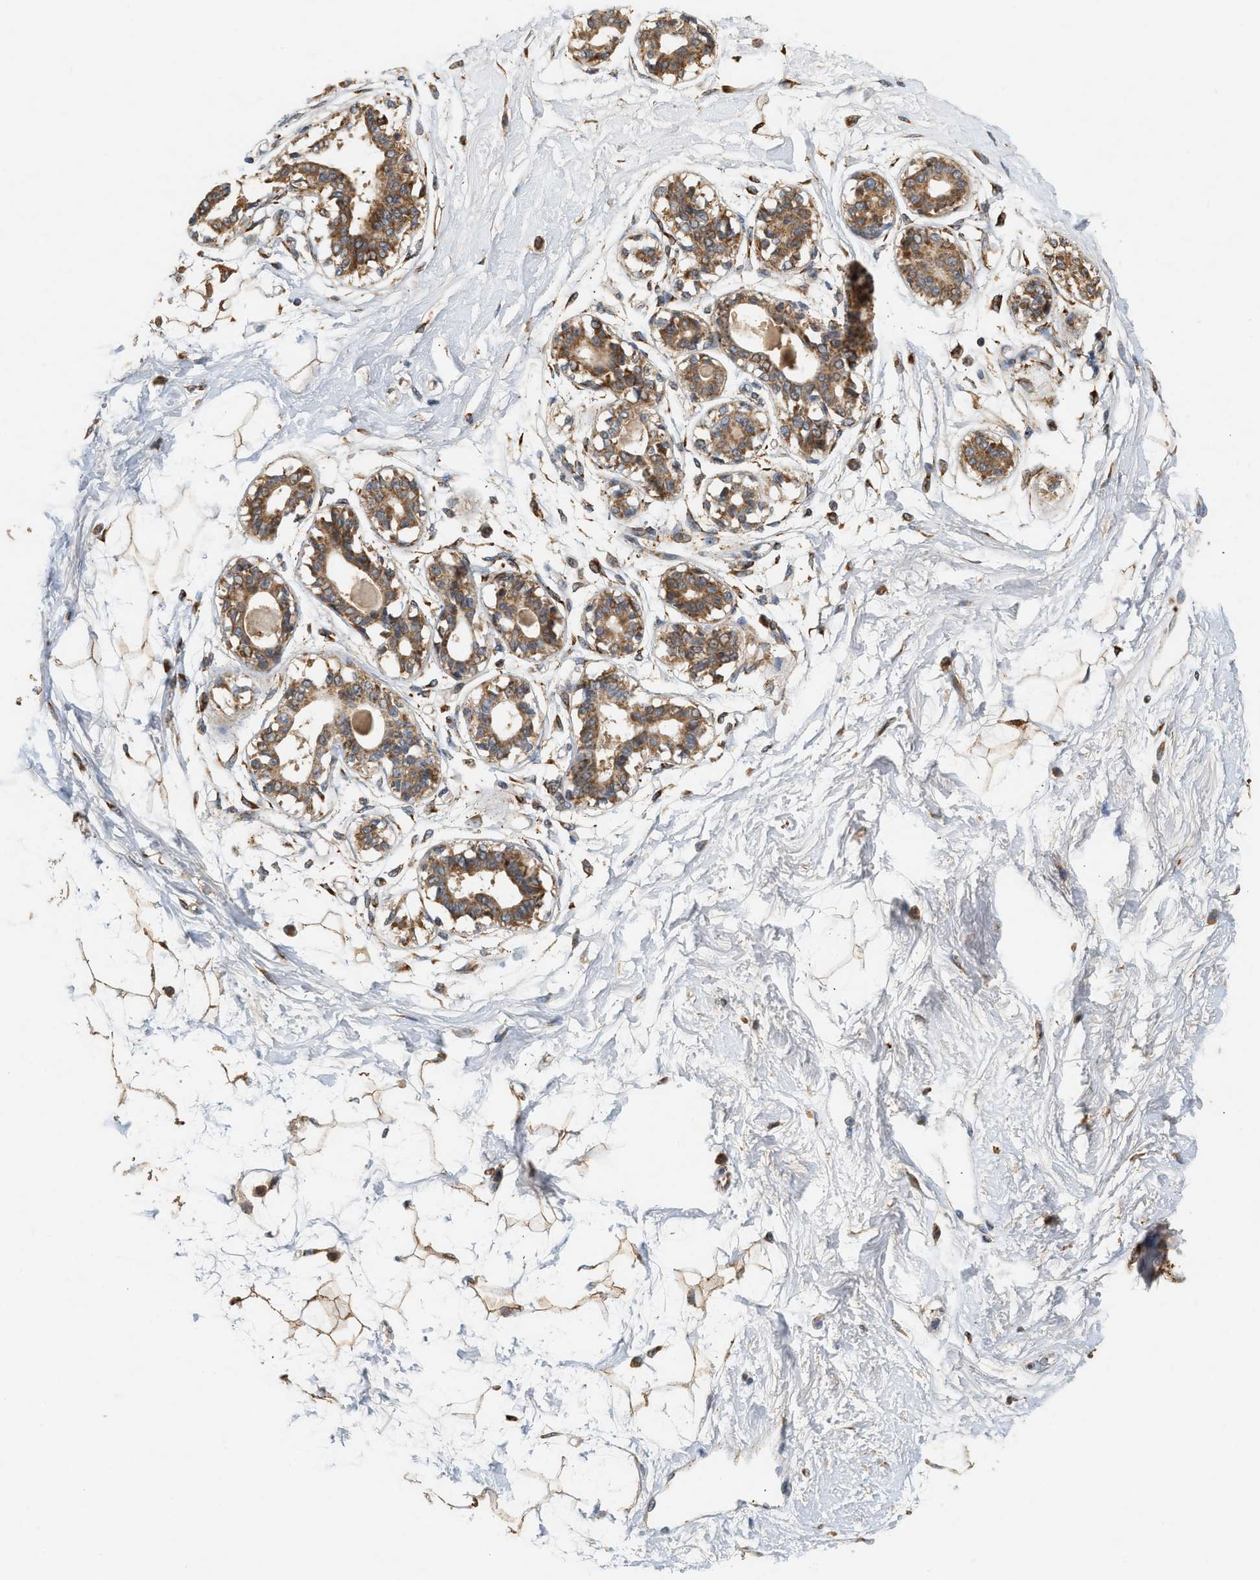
{"staining": {"intensity": "weak", "quantity": "25%-75%", "location": "cytoplasmic/membranous"}, "tissue": "breast", "cell_type": "Adipocytes", "image_type": "normal", "snomed": [{"axis": "morphology", "description": "Normal tissue, NOS"}, {"axis": "topography", "description": "Breast"}], "caption": "An image of human breast stained for a protein displays weak cytoplasmic/membranous brown staining in adipocytes. Nuclei are stained in blue.", "gene": "MCU", "patient": {"sex": "female", "age": 45}}